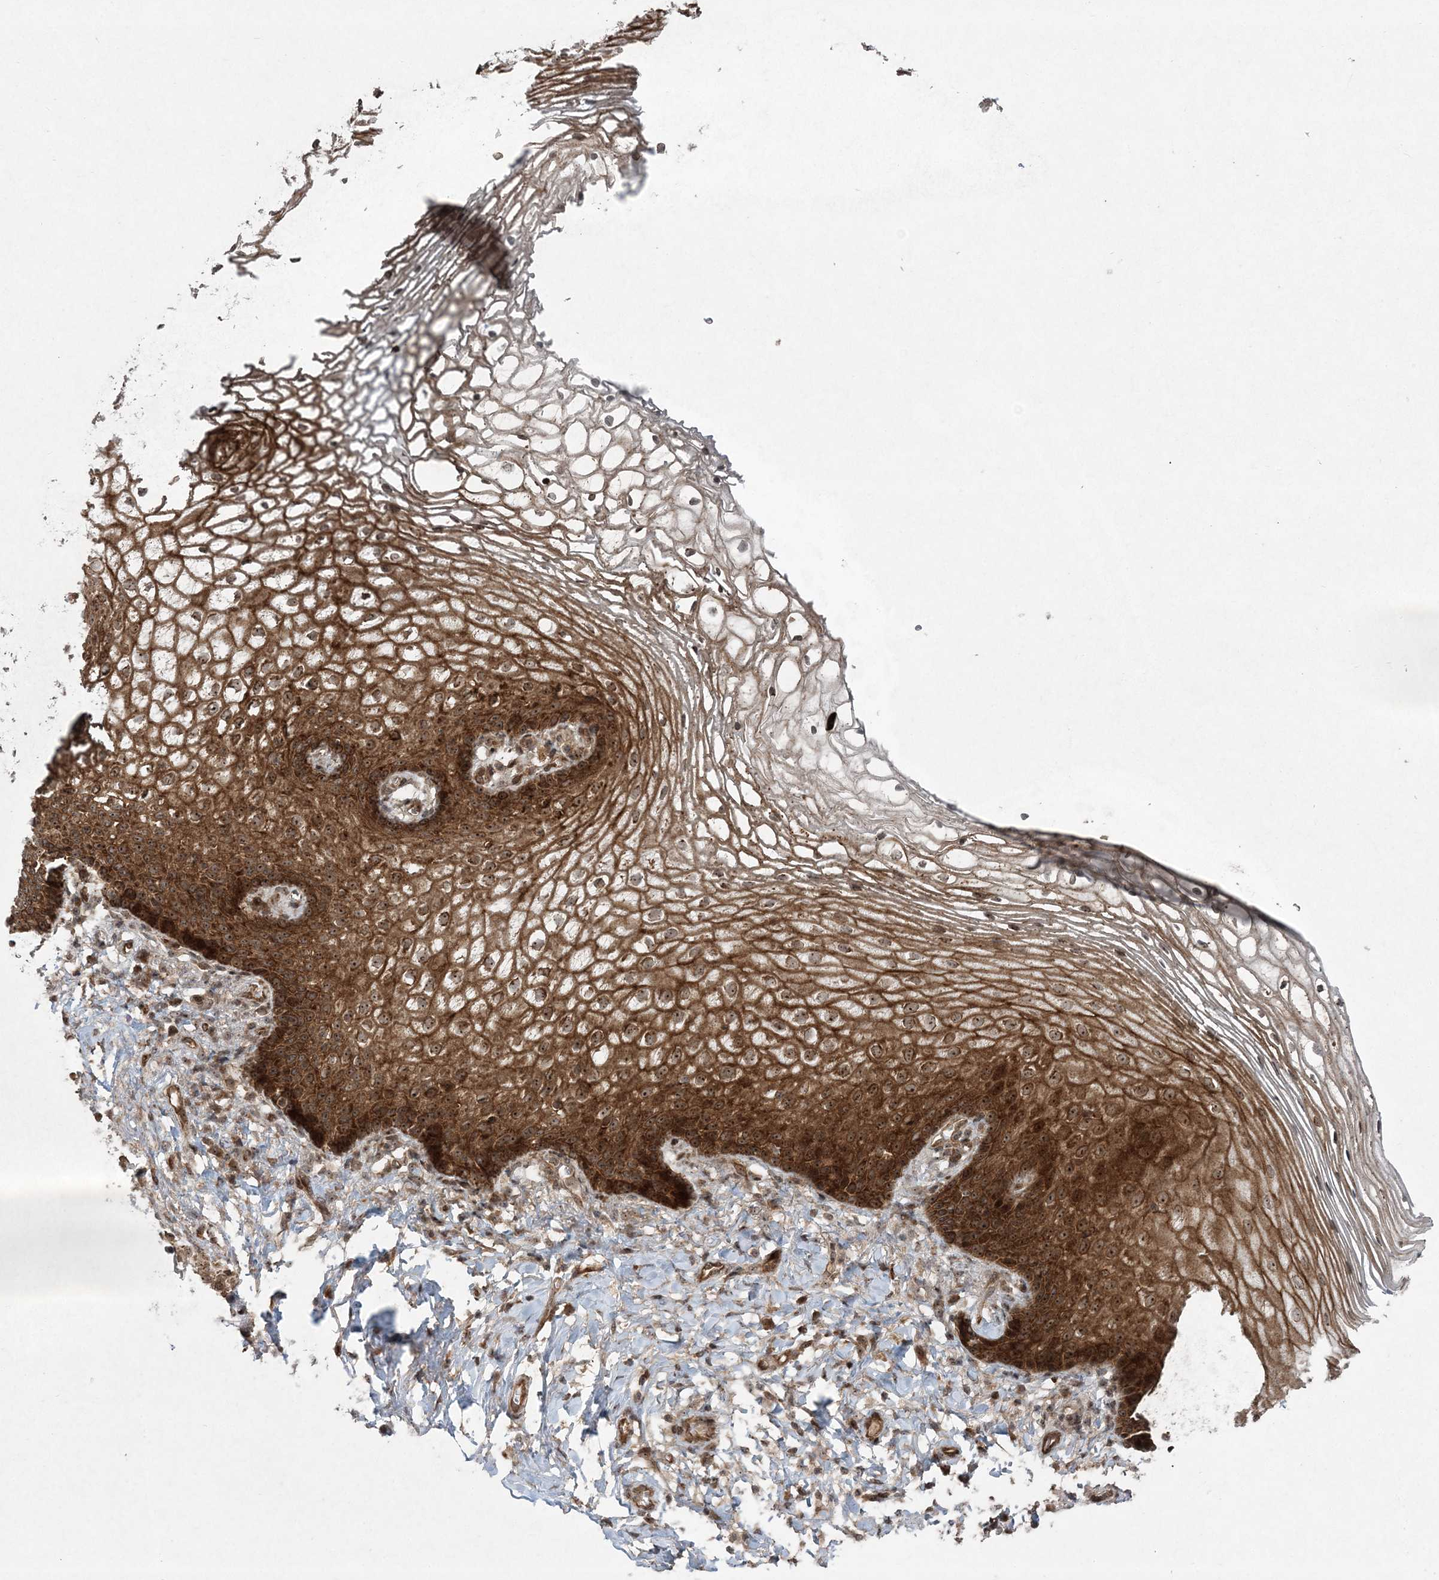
{"staining": {"intensity": "strong", "quantity": ">75%", "location": "cytoplasmic/membranous,nuclear"}, "tissue": "vagina", "cell_type": "Squamous epithelial cells", "image_type": "normal", "snomed": [{"axis": "morphology", "description": "Normal tissue, NOS"}, {"axis": "topography", "description": "Vagina"}], "caption": "High-power microscopy captured an IHC image of benign vagina, revealing strong cytoplasmic/membranous,nuclear staining in about >75% of squamous epithelial cells.", "gene": "SERINC1", "patient": {"sex": "female", "age": 60}}